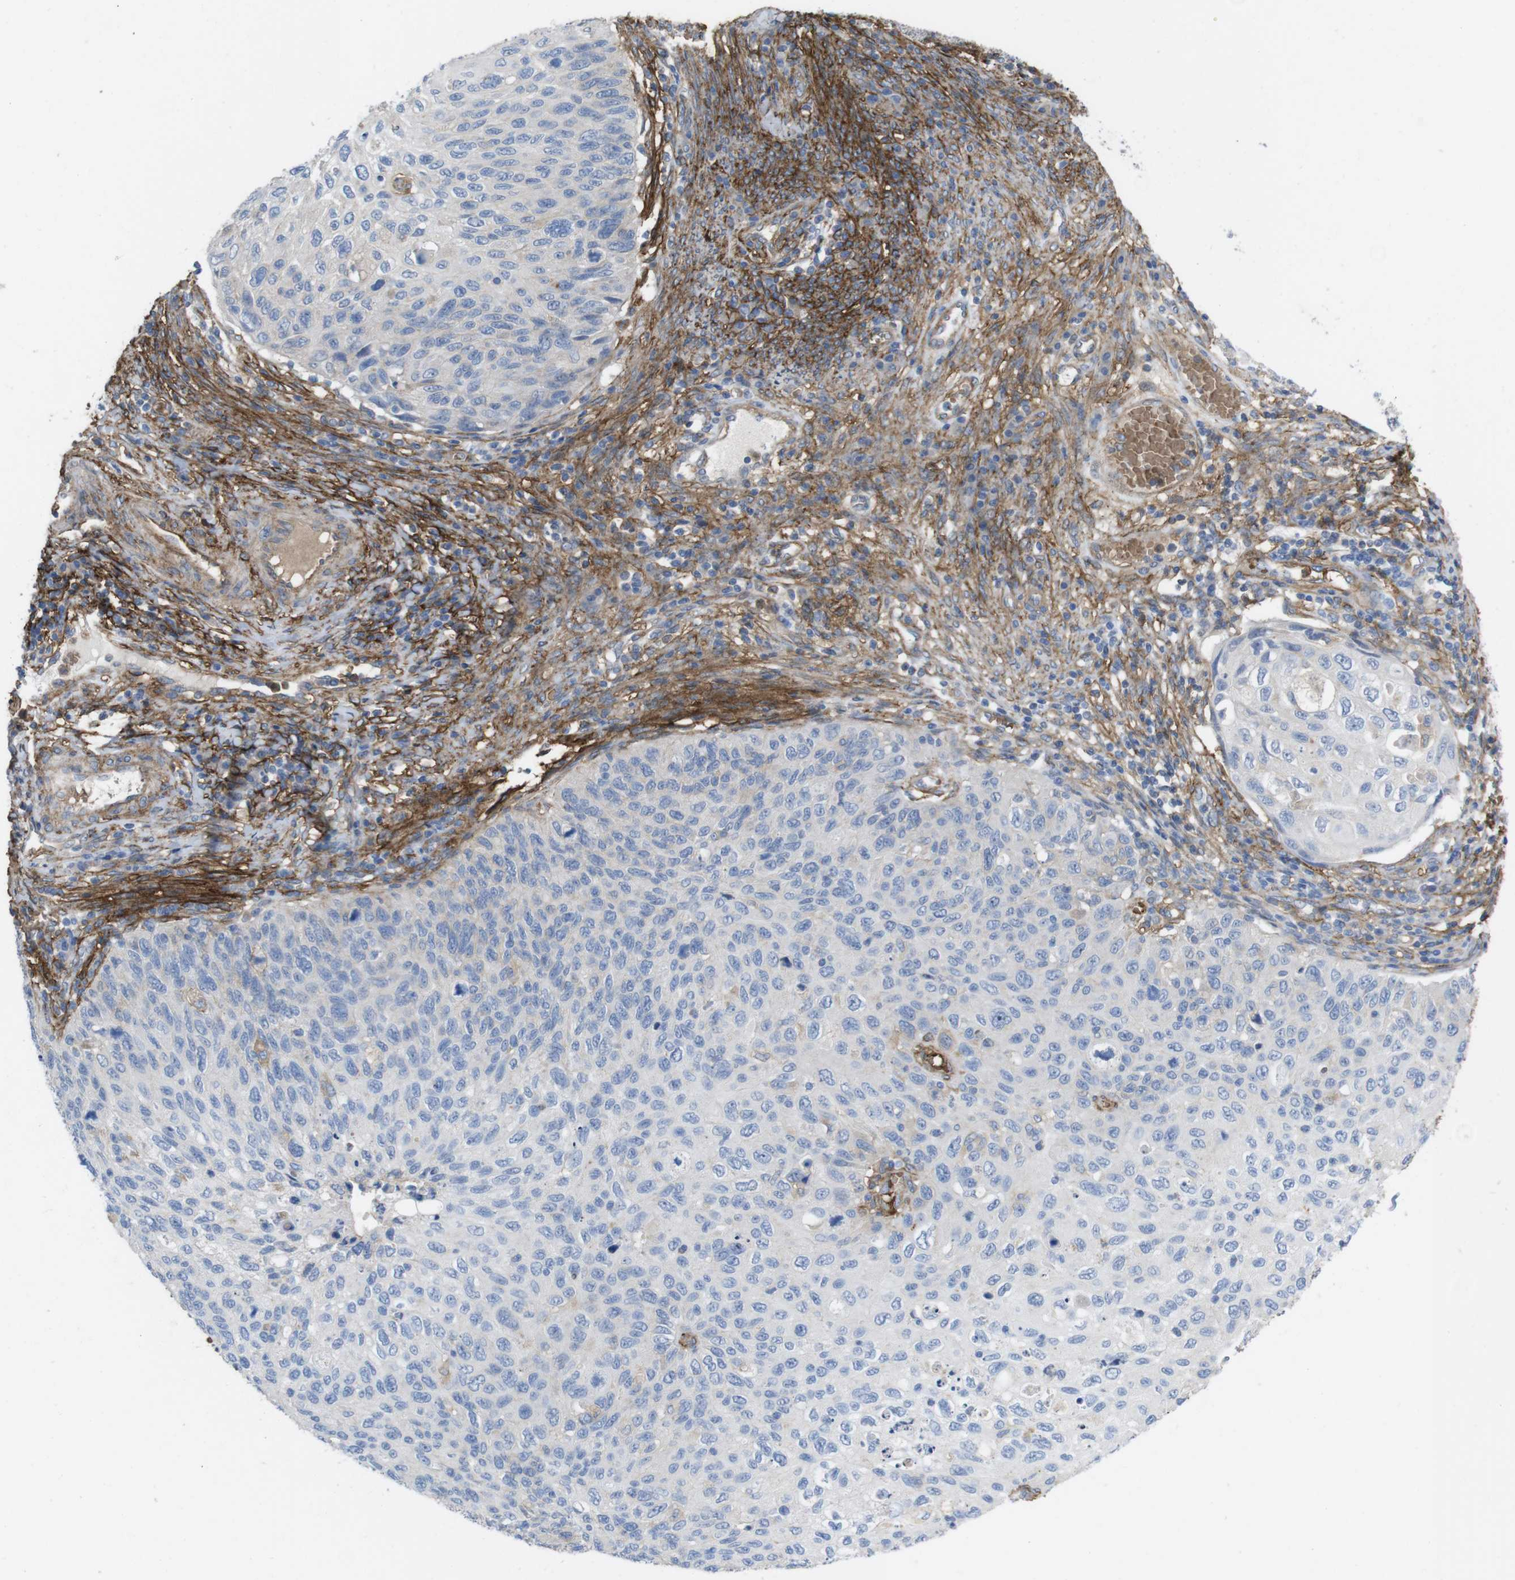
{"staining": {"intensity": "negative", "quantity": "none", "location": "none"}, "tissue": "cervical cancer", "cell_type": "Tumor cells", "image_type": "cancer", "snomed": [{"axis": "morphology", "description": "Squamous cell carcinoma, NOS"}, {"axis": "topography", "description": "Cervix"}], "caption": "Tumor cells are negative for protein expression in human cervical cancer (squamous cell carcinoma).", "gene": "CYBRD1", "patient": {"sex": "female", "age": 70}}